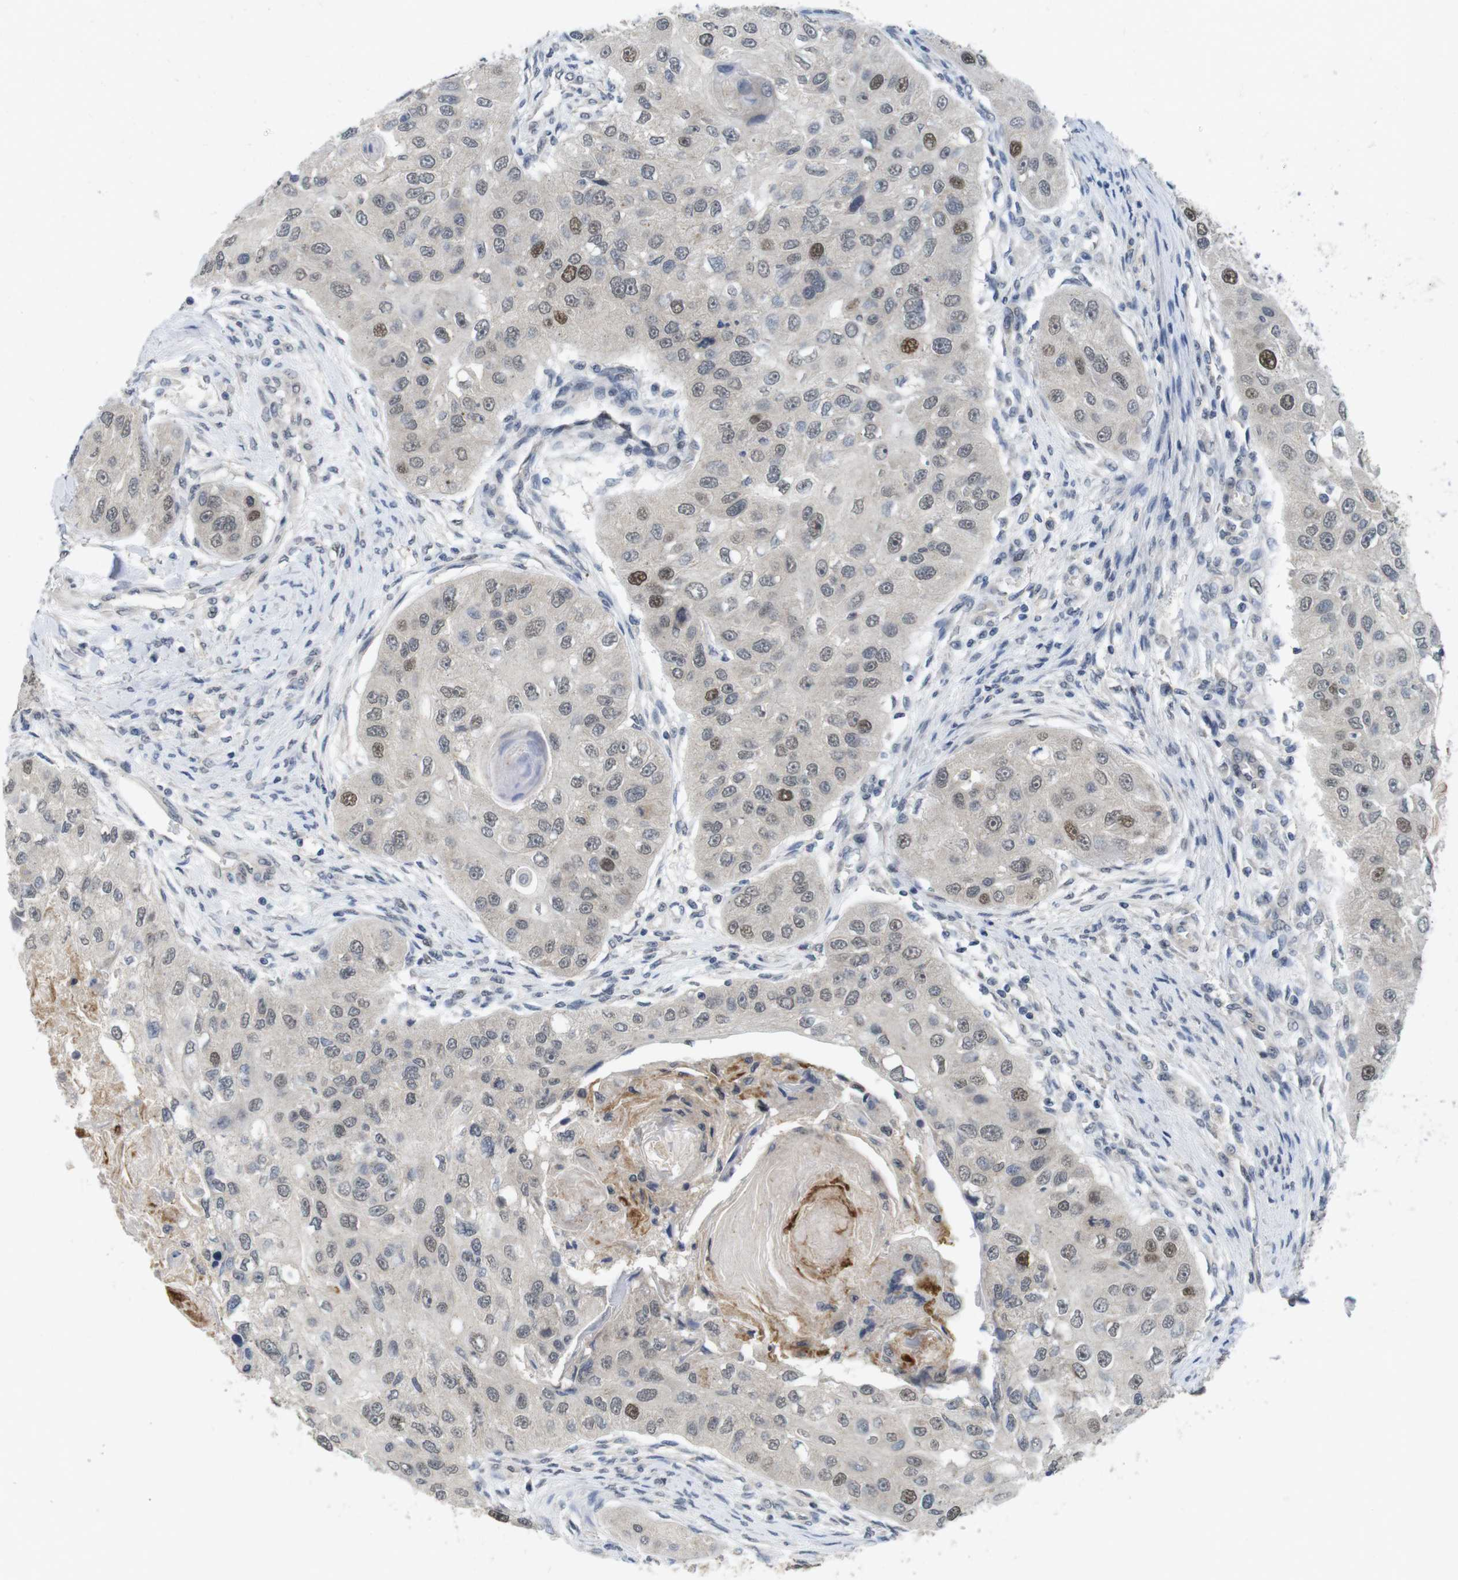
{"staining": {"intensity": "moderate", "quantity": "25%-75%", "location": "nuclear"}, "tissue": "head and neck cancer", "cell_type": "Tumor cells", "image_type": "cancer", "snomed": [{"axis": "morphology", "description": "Normal tissue, NOS"}, {"axis": "morphology", "description": "Squamous cell carcinoma, NOS"}, {"axis": "topography", "description": "Skeletal muscle"}, {"axis": "topography", "description": "Head-Neck"}], "caption": "There is medium levels of moderate nuclear staining in tumor cells of squamous cell carcinoma (head and neck), as demonstrated by immunohistochemical staining (brown color).", "gene": "SKP2", "patient": {"sex": "male", "age": 51}}